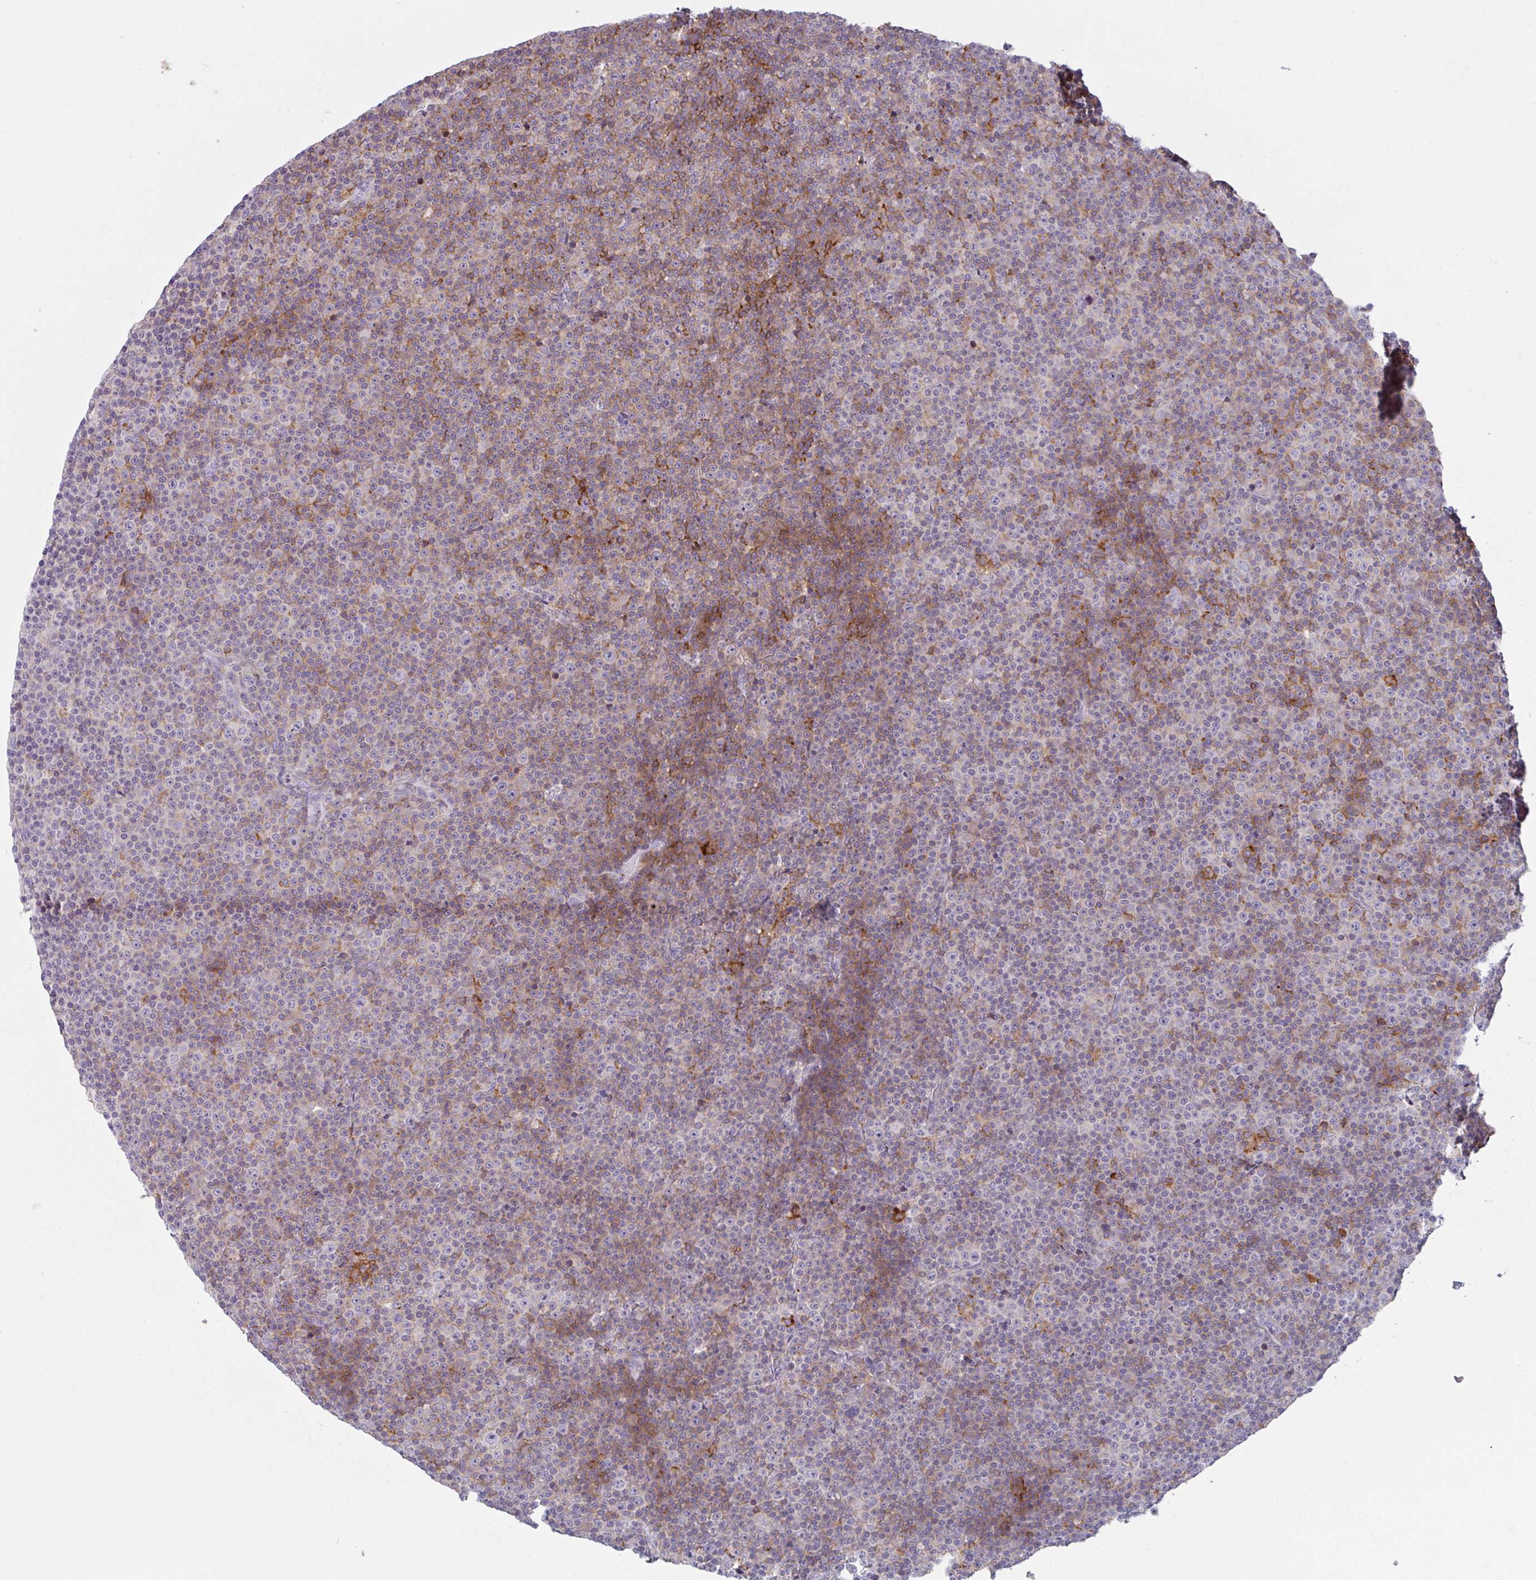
{"staining": {"intensity": "negative", "quantity": "none", "location": "none"}, "tissue": "lymphoma", "cell_type": "Tumor cells", "image_type": "cancer", "snomed": [{"axis": "morphology", "description": "Malignant lymphoma, non-Hodgkin's type, Low grade"}, {"axis": "topography", "description": "Lymph node"}], "caption": "High power microscopy photomicrograph of an immunohistochemistry (IHC) histopathology image of lymphoma, revealing no significant expression in tumor cells.", "gene": "CD80", "patient": {"sex": "female", "age": 67}}